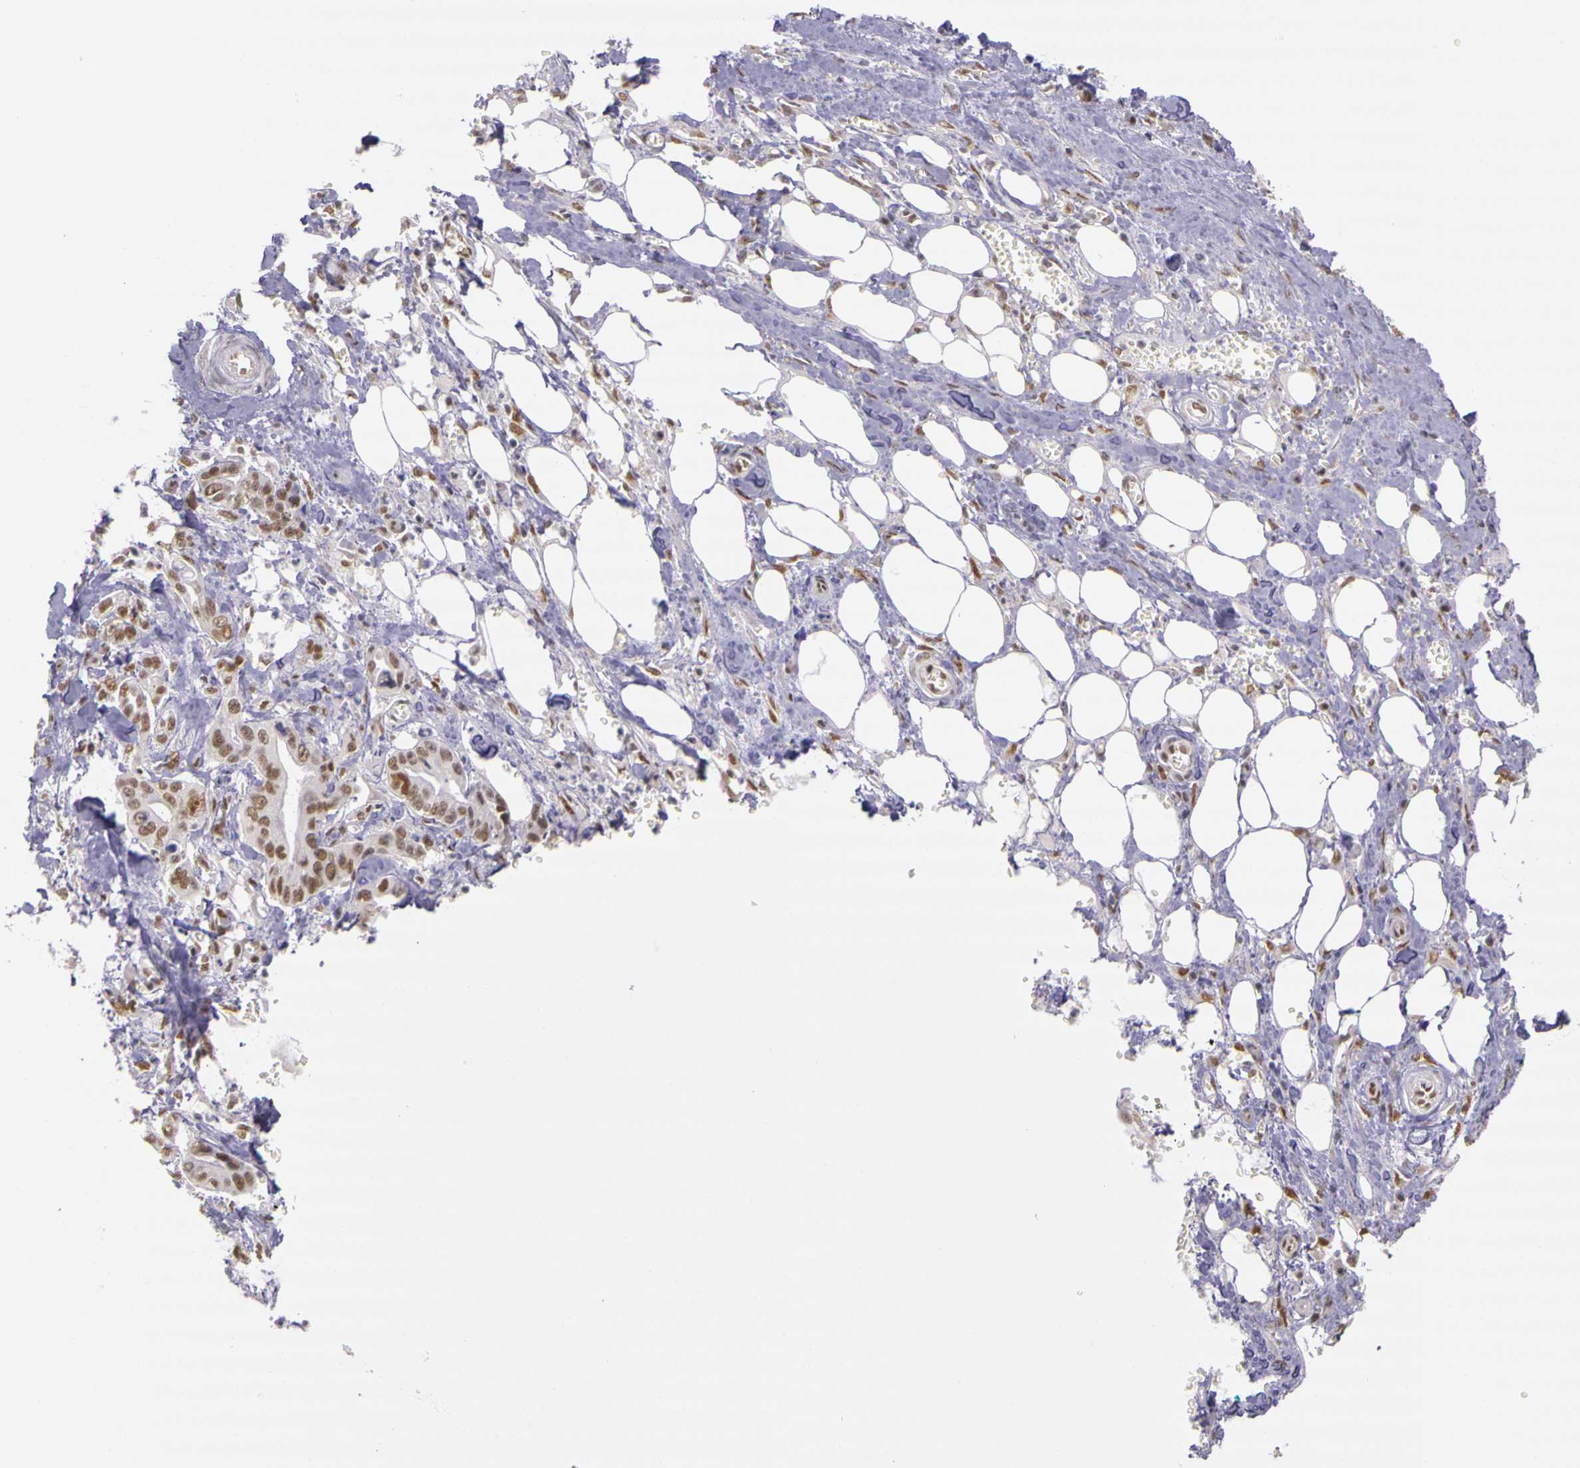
{"staining": {"intensity": "weak", "quantity": ">75%", "location": "nuclear"}, "tissue": "pancreatic cancer", "cell_type": "Tumor cells", "image_type": "cancer", "snomed": [{"axis": "morphology", "description": "Adenocarcinoma, NOS"}, {"axis": "topography", "description": "Pancreas"}], "caption": "Pancreatic cancer (adenocarcinoma) stained with a protein marker exhibits weak staining in tumor cells.", "gene": "WDR13", "patient": {"sex": "male", "age": 69}}